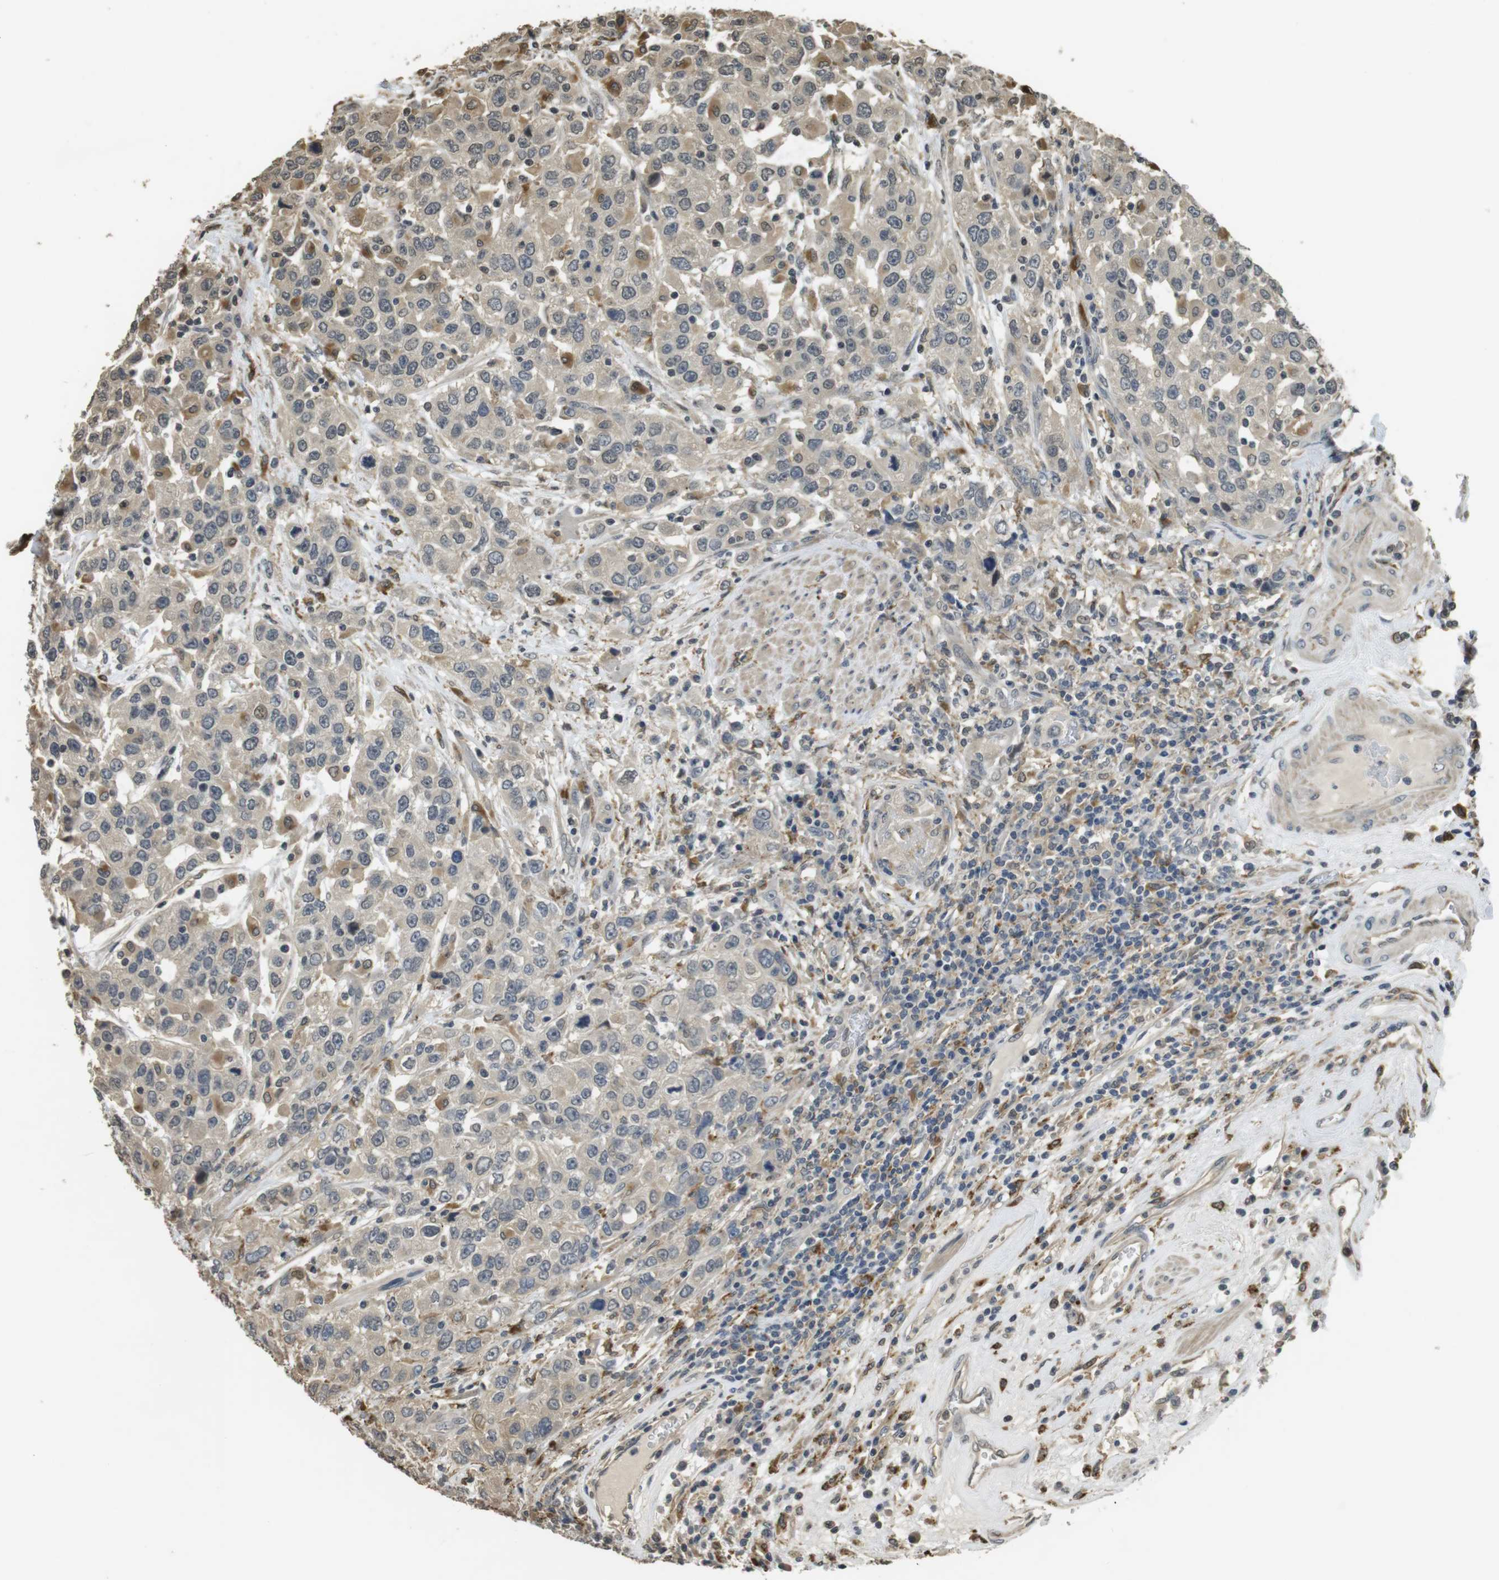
{"staining": {"intensity": "weak", "quantity": "25%-75%", "location": "cytoplasmic/membranous"}, "tissue": "urothelial cancer", "cell_type": "Tumor cells", "image_type": "cancer", "snomed": [{"axis": "morphology", "description": "Urothelial carcinoma, High grade"}, {"axis": "topography", "description": "Urinary bladder"}], "caption": "Protein staining reveals weak cytoplasmic/membranous positivity in approximately 25%-75% of tumor cells in urothelial cancer. The protein of interest is stained brown, and the nuclei are stained in blue (DAB (3,3'-diaminobenzidine) IHC with brightfield microscopy, high magnification).", "gene": "FZD10", "patient": {"sex": "female", "age": 80}}